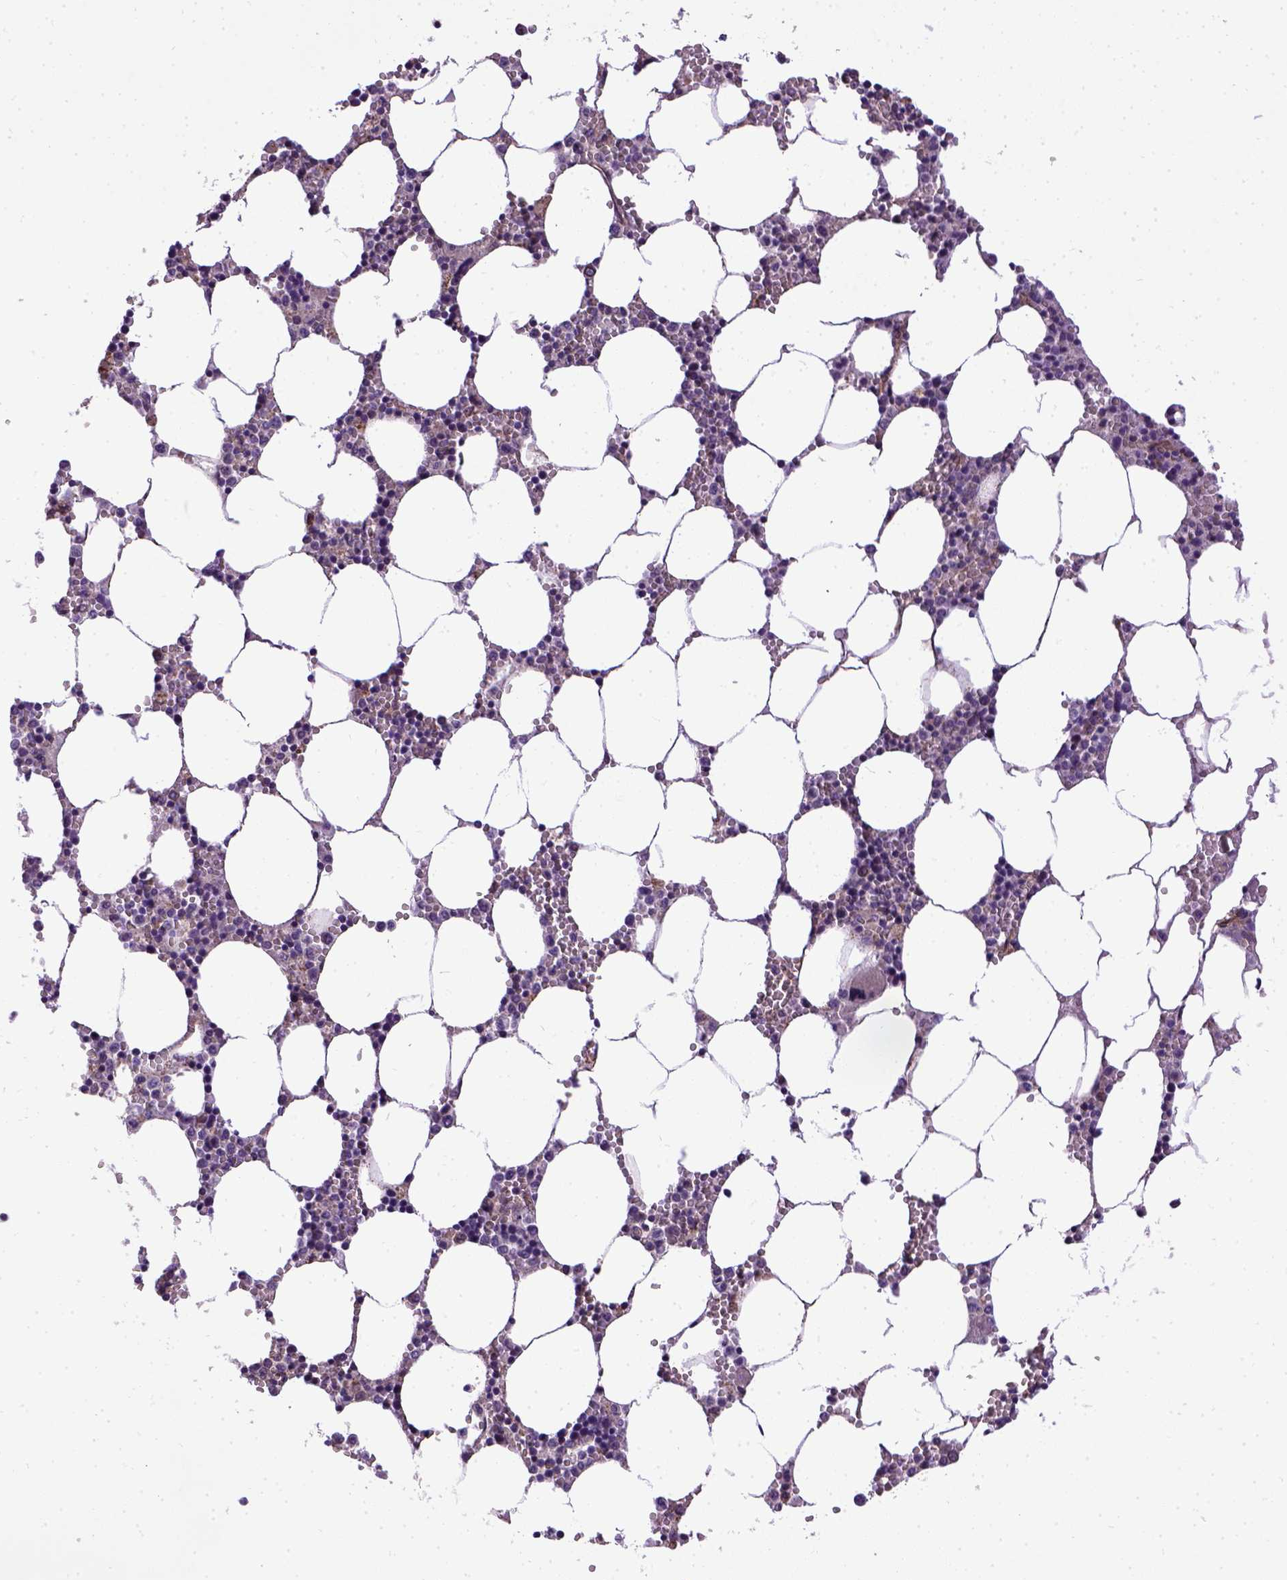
{"staining": {"intensity": "negative", "quantity": "none", "location": "none"}, "tissue": "bone marrow", "cell_type": "Hematopoietic cells", "image_type": "normal", "snomed": [{"axis": "morphology", "description": "Normal tissue, NOS"}, {"axis": "topography", "description": "Bone marrow"}], "caption": "High magnification brightfield microscopy of benign bone marrow stained with DAB (3,3'-diaminobenzidine) (brown) and counterstained with hematoxylin (blue): hematopoietic cells show no significant positivity. (Immunohistochemistry (ihc), brightfield microscopy, high magnification).", "gene": "ENG", "patient": {"sex": "female", "age": 64}}